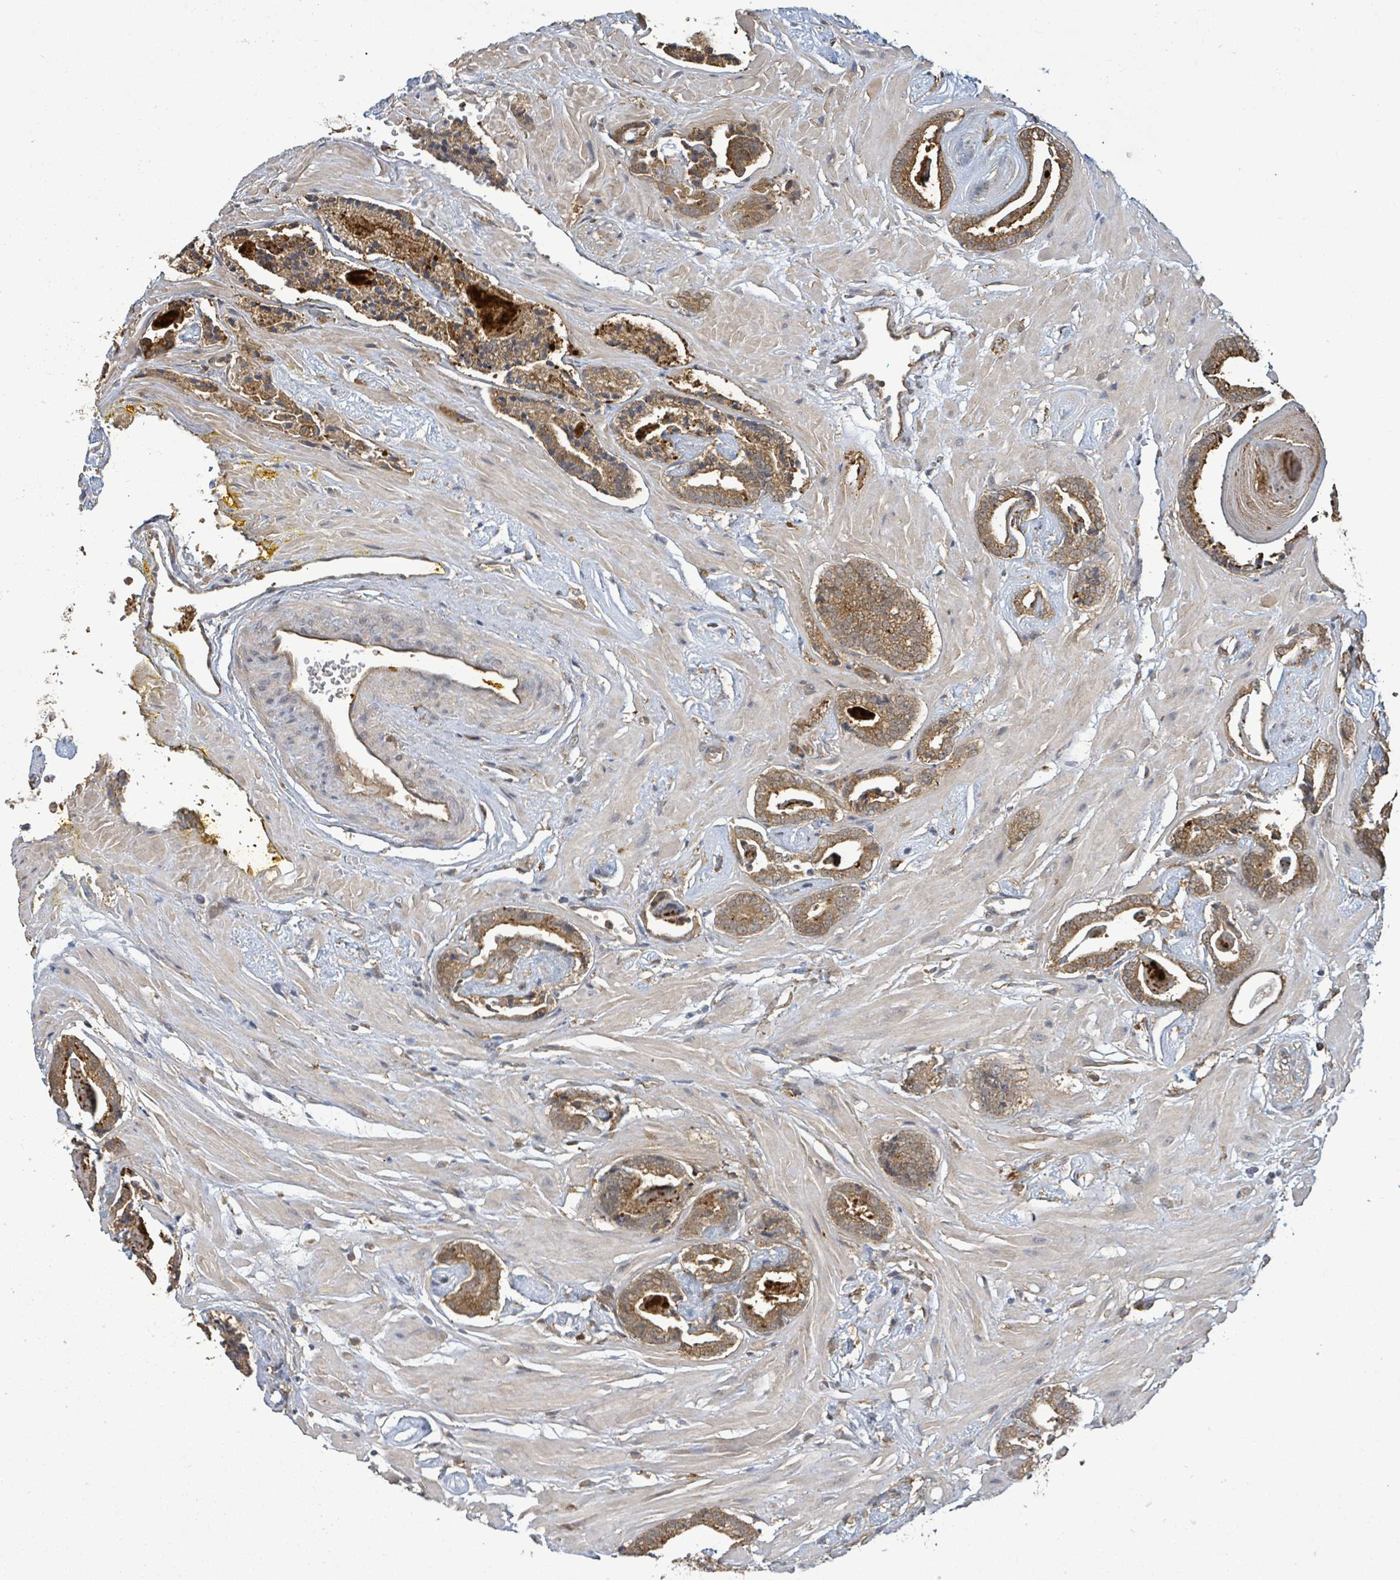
{"staining": {"intensity": "moderate", "quantity": ">75%", "location": "cytoplasmic/membranous"}, "tissue": "prostate cancer", "cell_type": "Tumor cells", "image_type": "cancer", "snomed": [{"axis": "morphology", "description": "Adenocarcinoma, Low grade"}, {"axis": "topography", "description": "Prostate"}], "caption": "Protein expression analysis of human prostate cancer (adenocarcinoma (low-grade)) reveals moderate cytoplasmic/membranous staining in about >75% of tumor cells.", "gene": "ARPIN", "patient": {"sex": "male", "age": 60}}